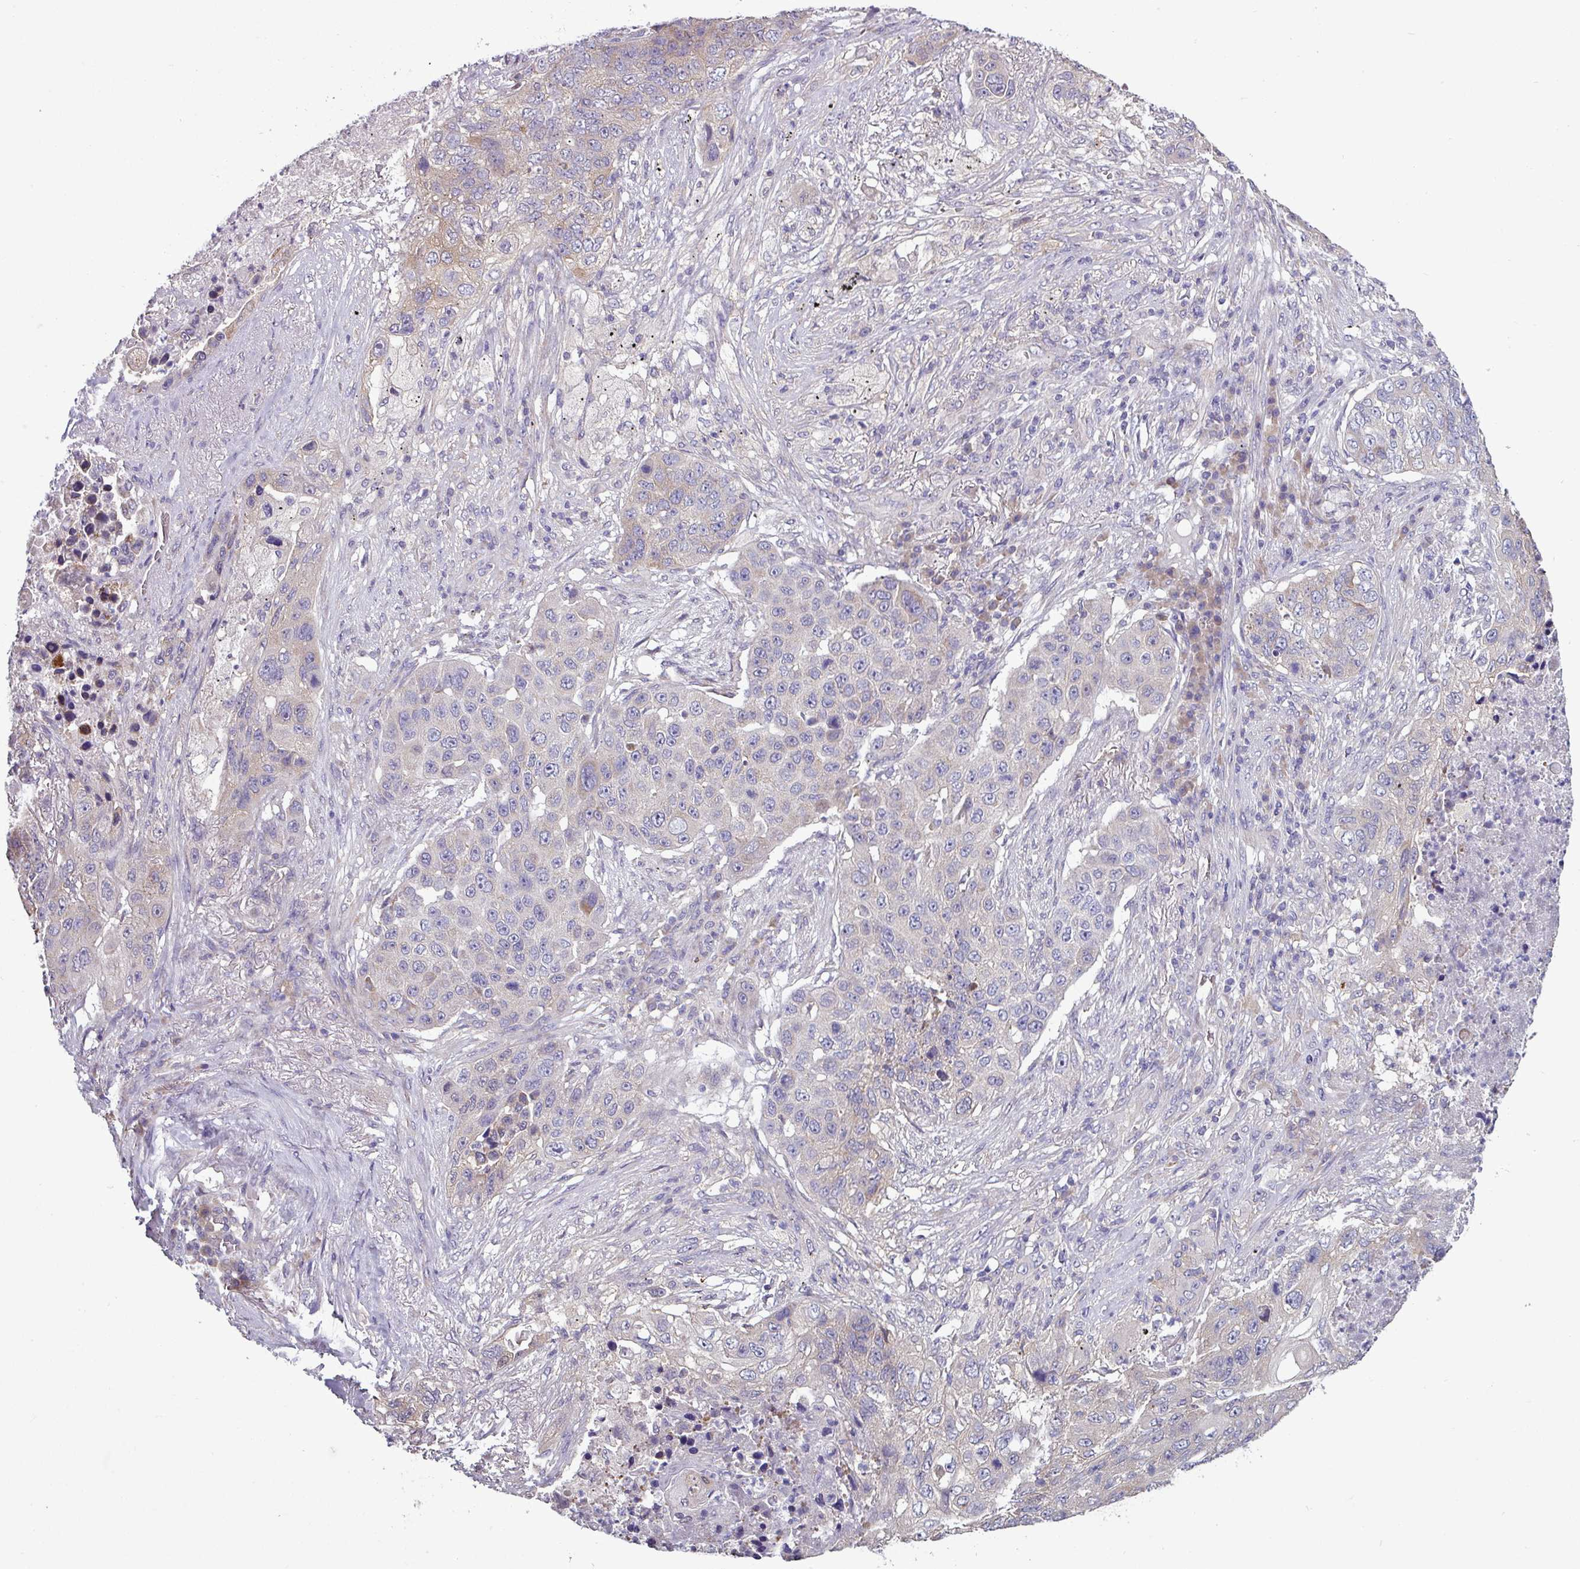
{"staining": {"intensity": "weak", "quantity": "25%-75%", "location": "cytoplasmic/membranous"}, "tissue": "lung cancer", "cell_type": "Tumor cells", "image_type": "cancer", "snomed": [{"axis": "morphology", "description": "Squamous cell carcinoma, NOS"}, {"axis": "topography", "description": "Lung"}], "caption": "DAB immunohistochemical staining of human lung cancer displays weak cytoplasmic/membranous protein expression in about 25%-75% of tumor cells.", "gene": "AGAP5", "patient": {"sex": "female", "age": 63}}